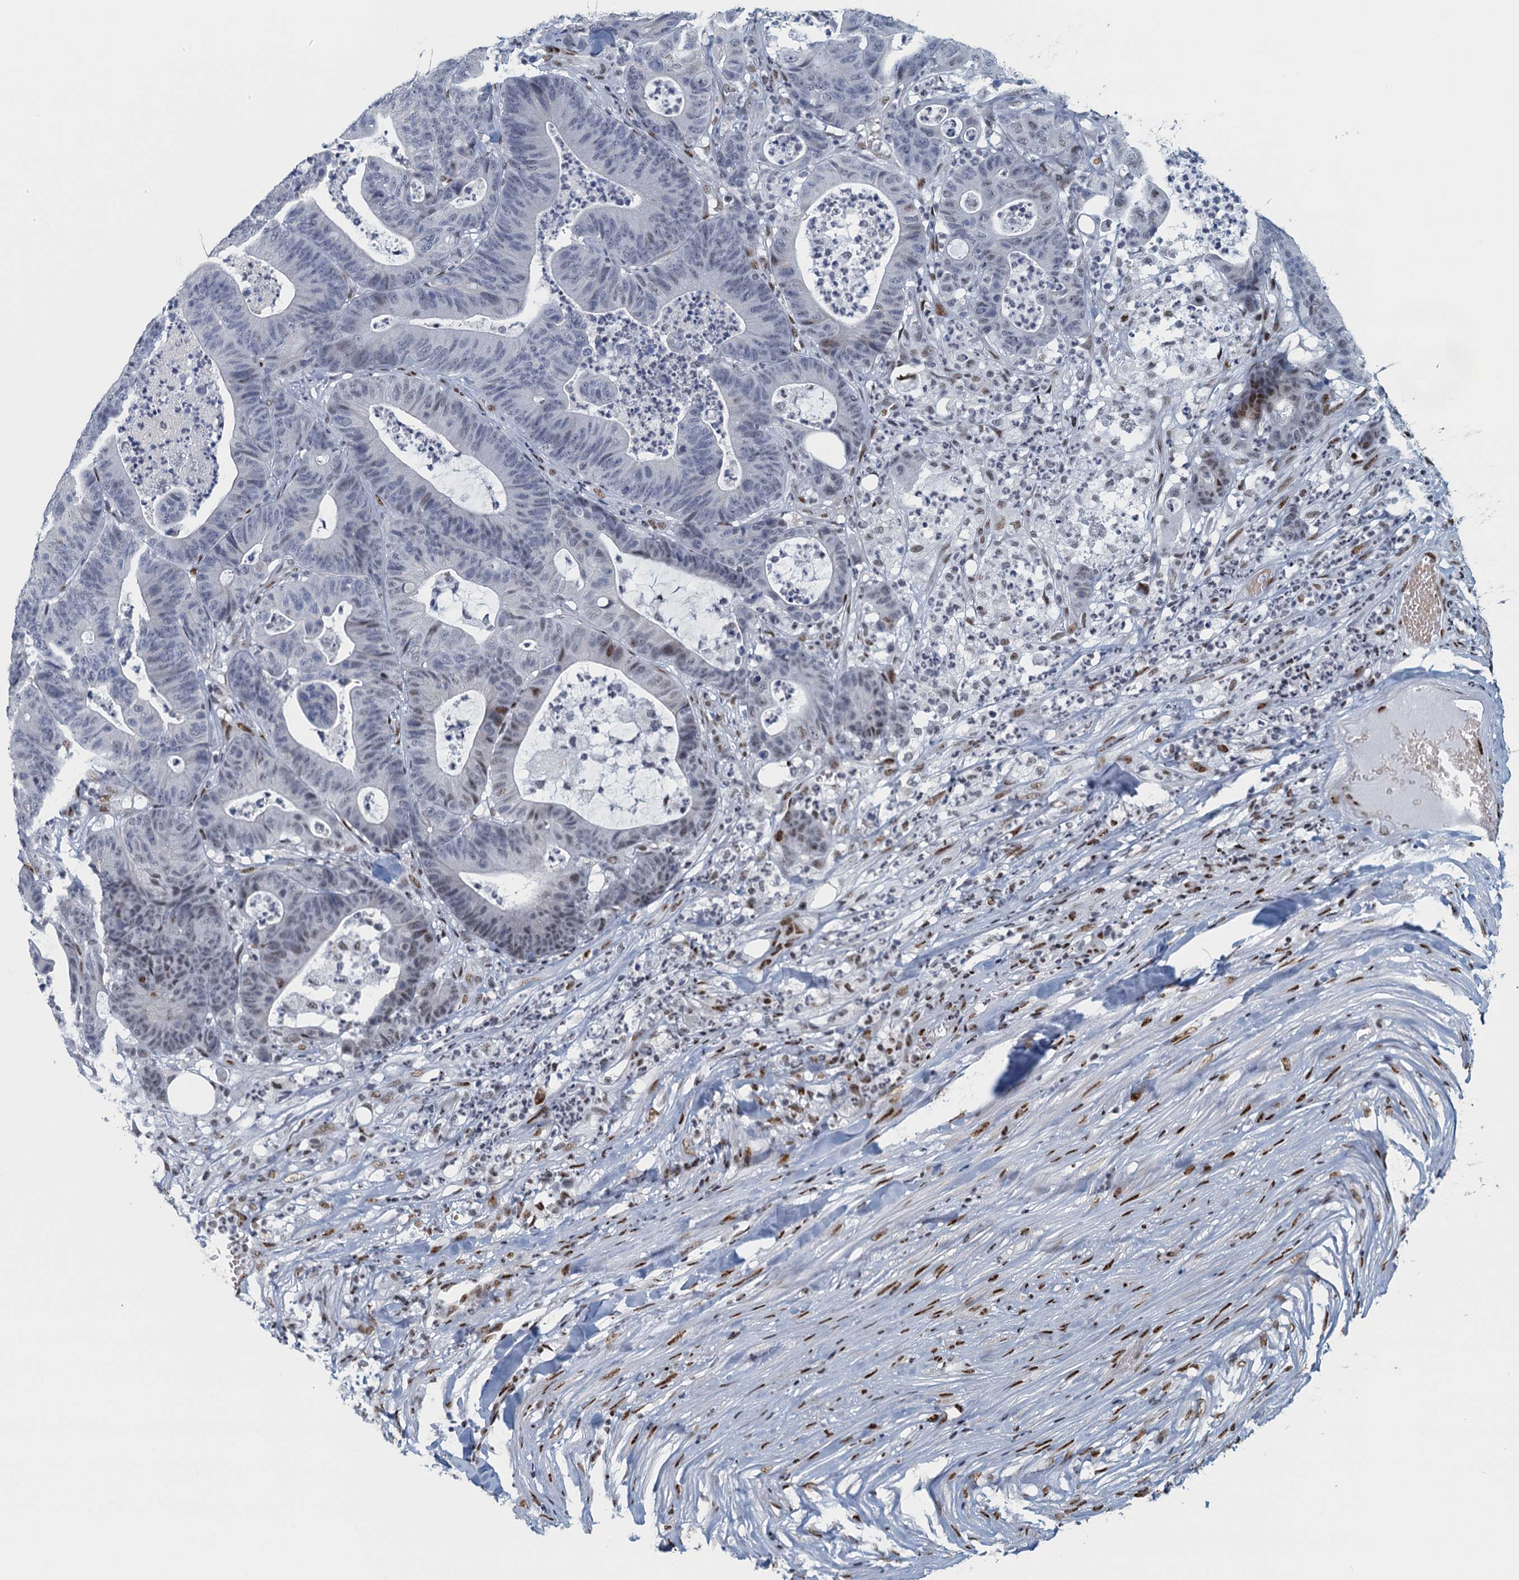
{"staining": {"intensity": "weak", "quantity": "<25%", "location": "nuclear"}, "tissue": "colorectal cancer", "cell_type": "Tumor cells", "image_type": "cancer", "snomed": [{"axis": "morphology", "description": "Adenocarcinoma, NOS"}, {"axis": "topography", "description": "Colon"}], "caption": "Immunohistochemical staining of colorectal cancer (adenocarcinoma) demonstrates no significant staining in tumor cells.", "gene": "TTLL9", "patient": {"sex": "female", "age": 84}}